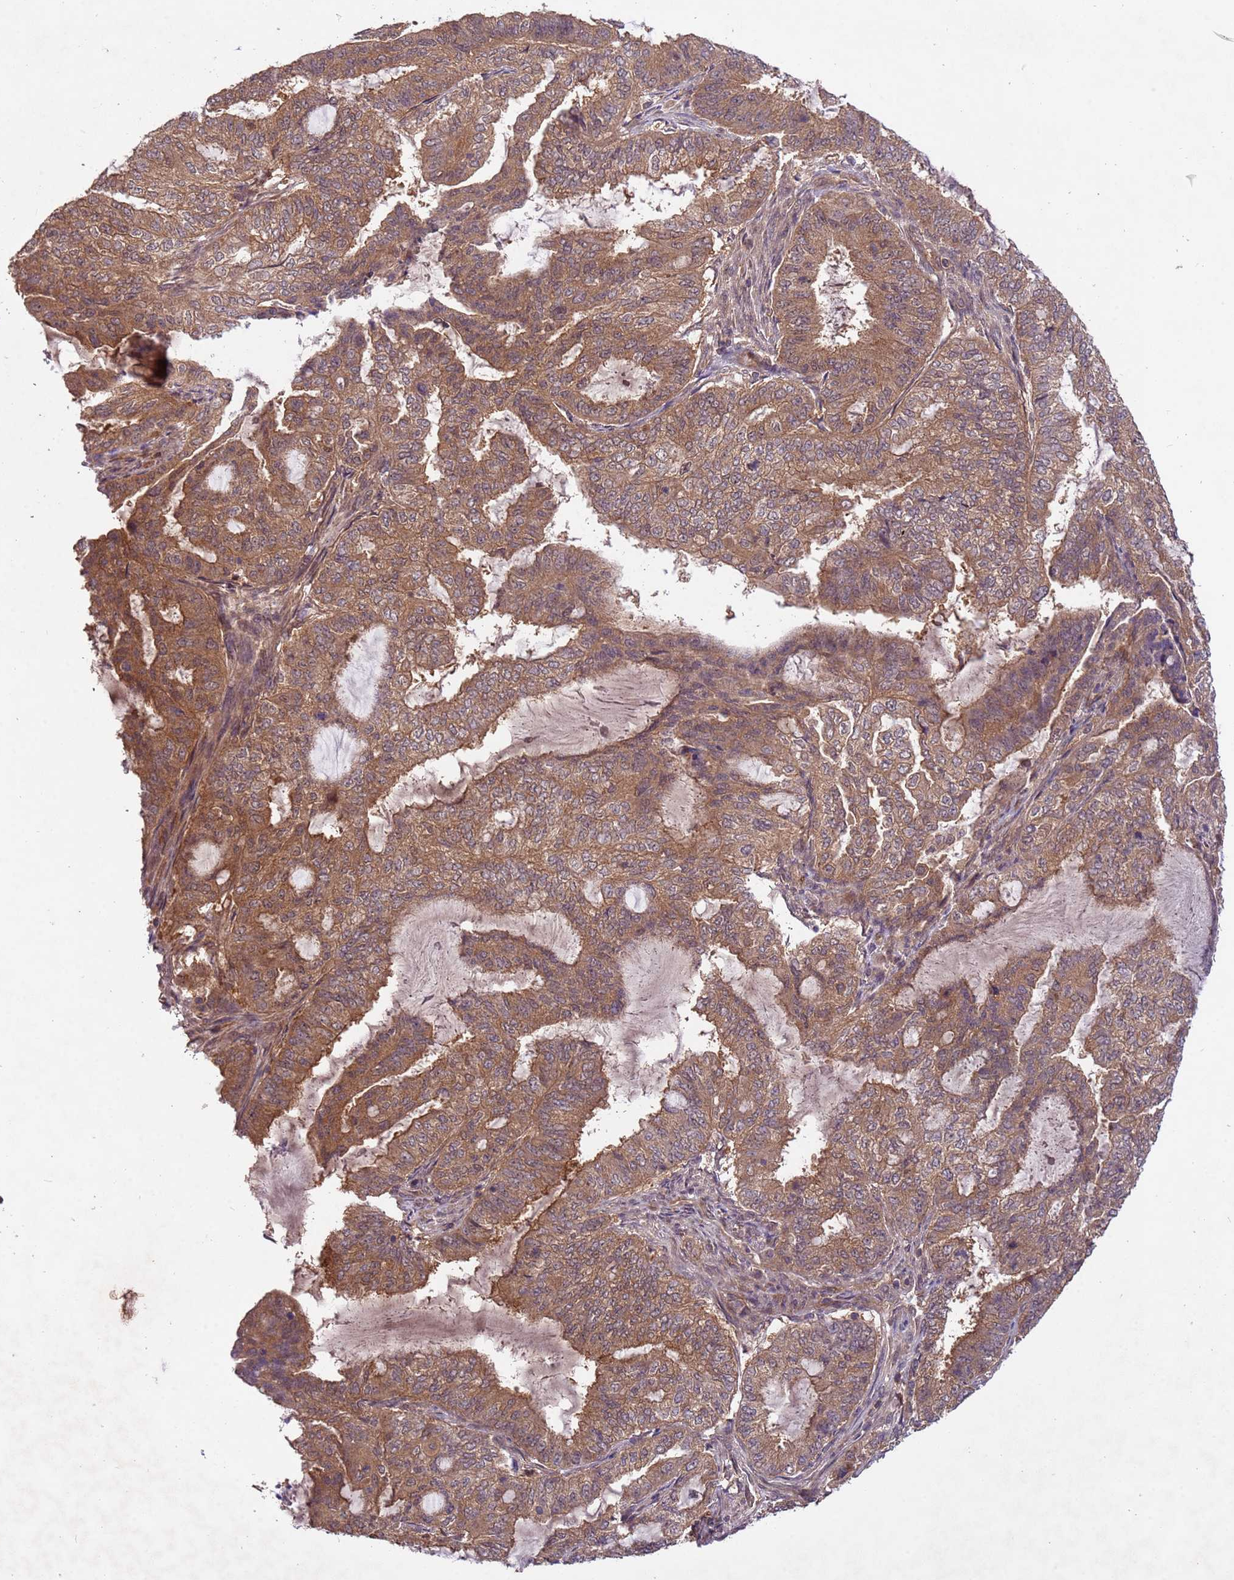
{"staining": {"intensity": "moderate", "quantity": ">75%", "location": "cytoplasmic/membranous"}, "tissue": "endometrial cancer", "cell_type": "Tumor cells", "image_type": "cancer", "snomed": [{"axis": "morphology", "description": "Adenocarcinoma, NOS"}, {"axis": "topography", "description": "Endometrium"}], "caption": "There is medium levels of moderate cytoplasmic/membranous expression in tumor cells of endometrial cancer (adenocarcinoma), as demonstrated by immunohistochemical staining (brown color).", "gene": "PPP2CB", "patient": {"sex": "female", "age": 51}}